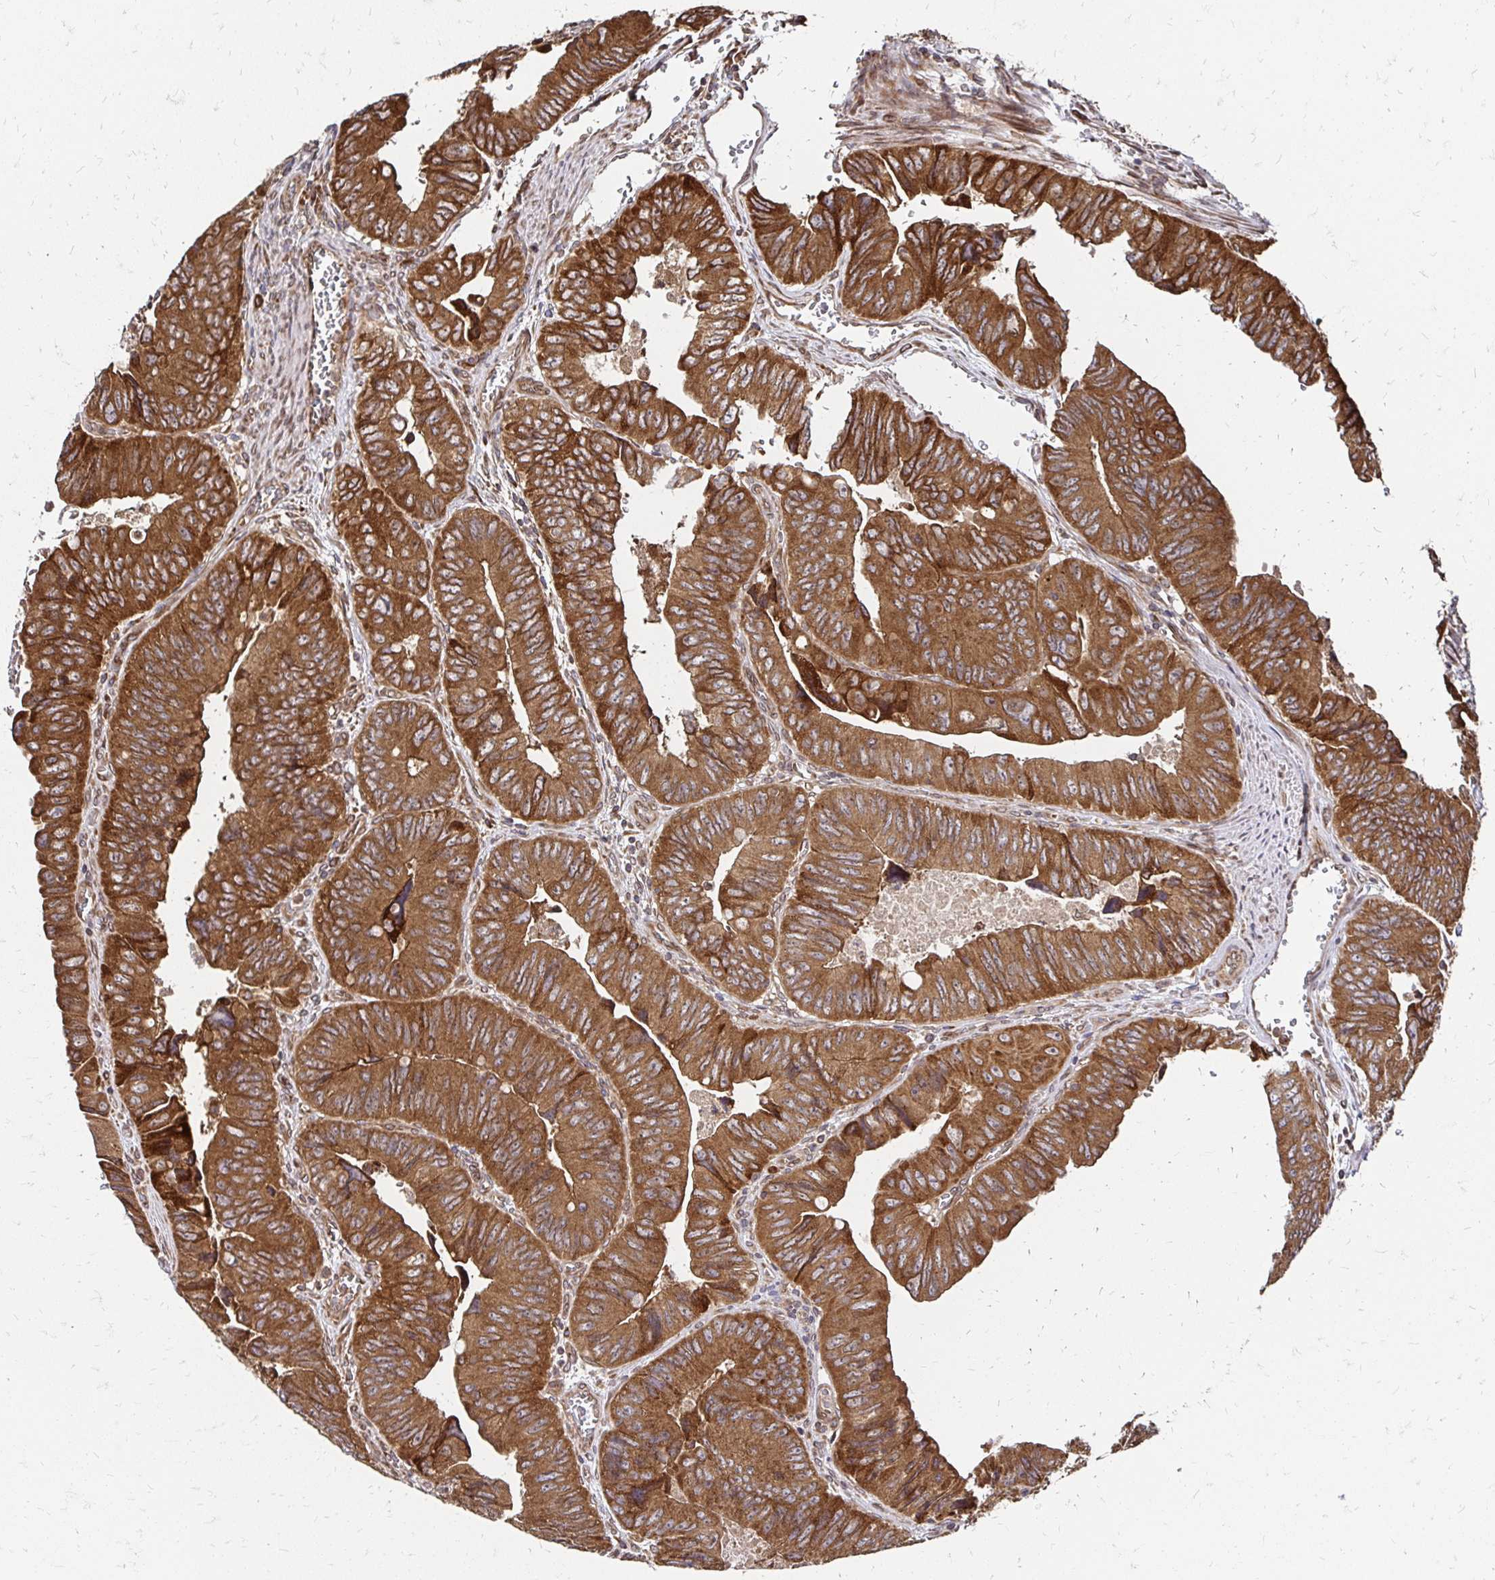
{"staining": {"intensity": "moderate", "quantity": ">75%", "location": "cytoplasmic/membranous"}, "tissue": "colorectal cancer", "cell_type": "Tumor cells", "image_type": "cancer", "snomed": [{"axis": "morphology", "description": "Adenocarcinoma, NOS"}, {"axis": "topography", "description": "Colon"}], "caption": "A medium amount of moderate cytoplasmic/membranous positivity is identified in approximately >75% of tumor cells in adenocarcinoma (colorectal) tissue.", "gene": "ZW10", "patient": {"sex": "female", "age": 84}}